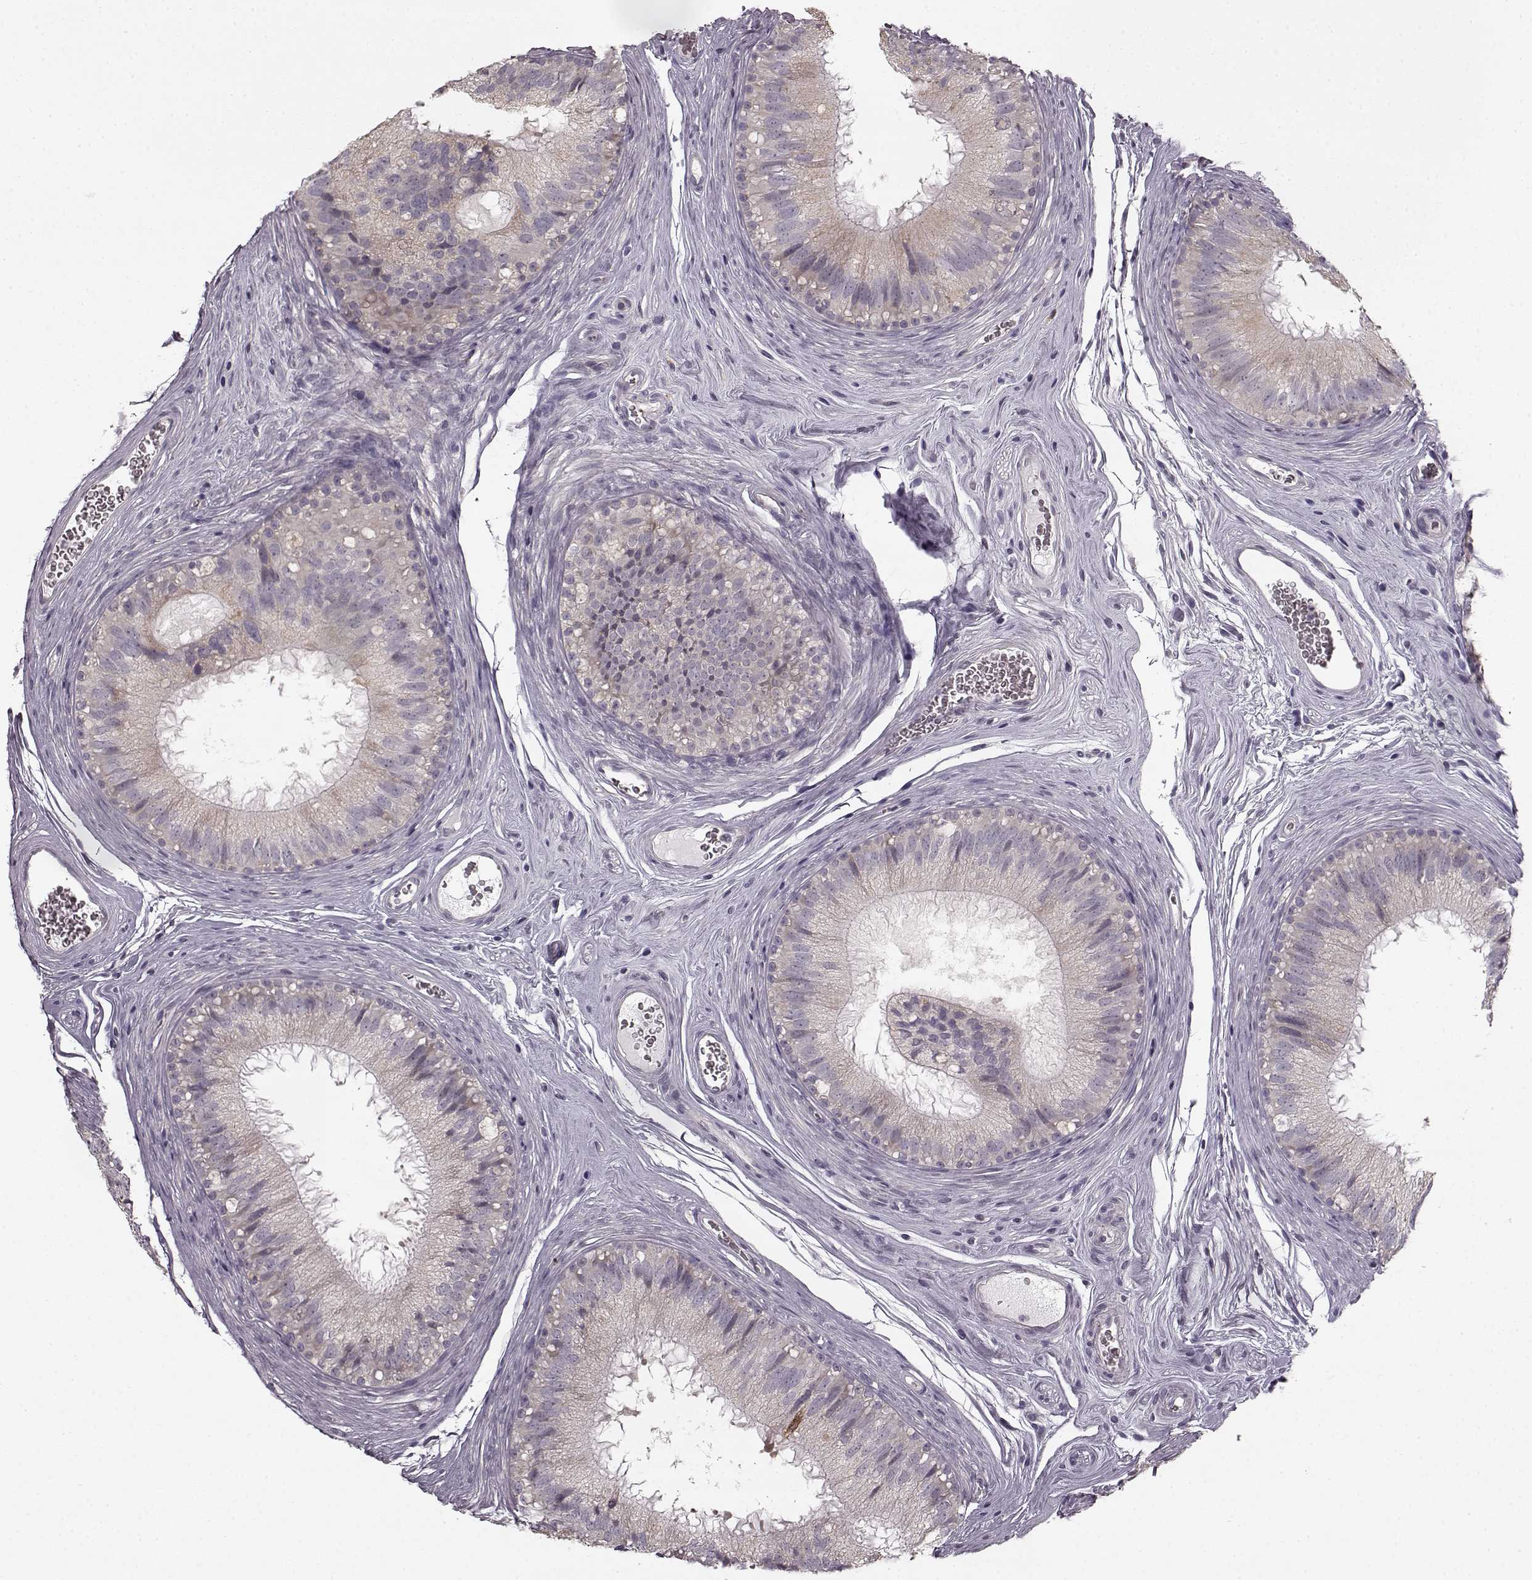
{"staining": {"intensity": "weak", "quantity": "25%-75%", "location": "cytoplasmic/membranous"}, "tissue": "epididymis", "cell_type": "Glandular cells", "image_type": "normal", "snomed": [{"axis": "morphology", "description": "Normal tissue, NOS"}, {"axis": "topography", "description": "Epididymis"}], "caption": "Epididymis stained with DAB immunohistochemistry (IHC) demonstrates low levels of weak cytoplasmic/membranous positivity in about 25%-75% of glandular cells. The staining was performed using DAB to visualize the protein expression in brown, while the nuclei were stained in blue with hematoxylin (Magnification: 20x).", "gene": "HMMR", "patient": {"sex": "male", "age": 37}}